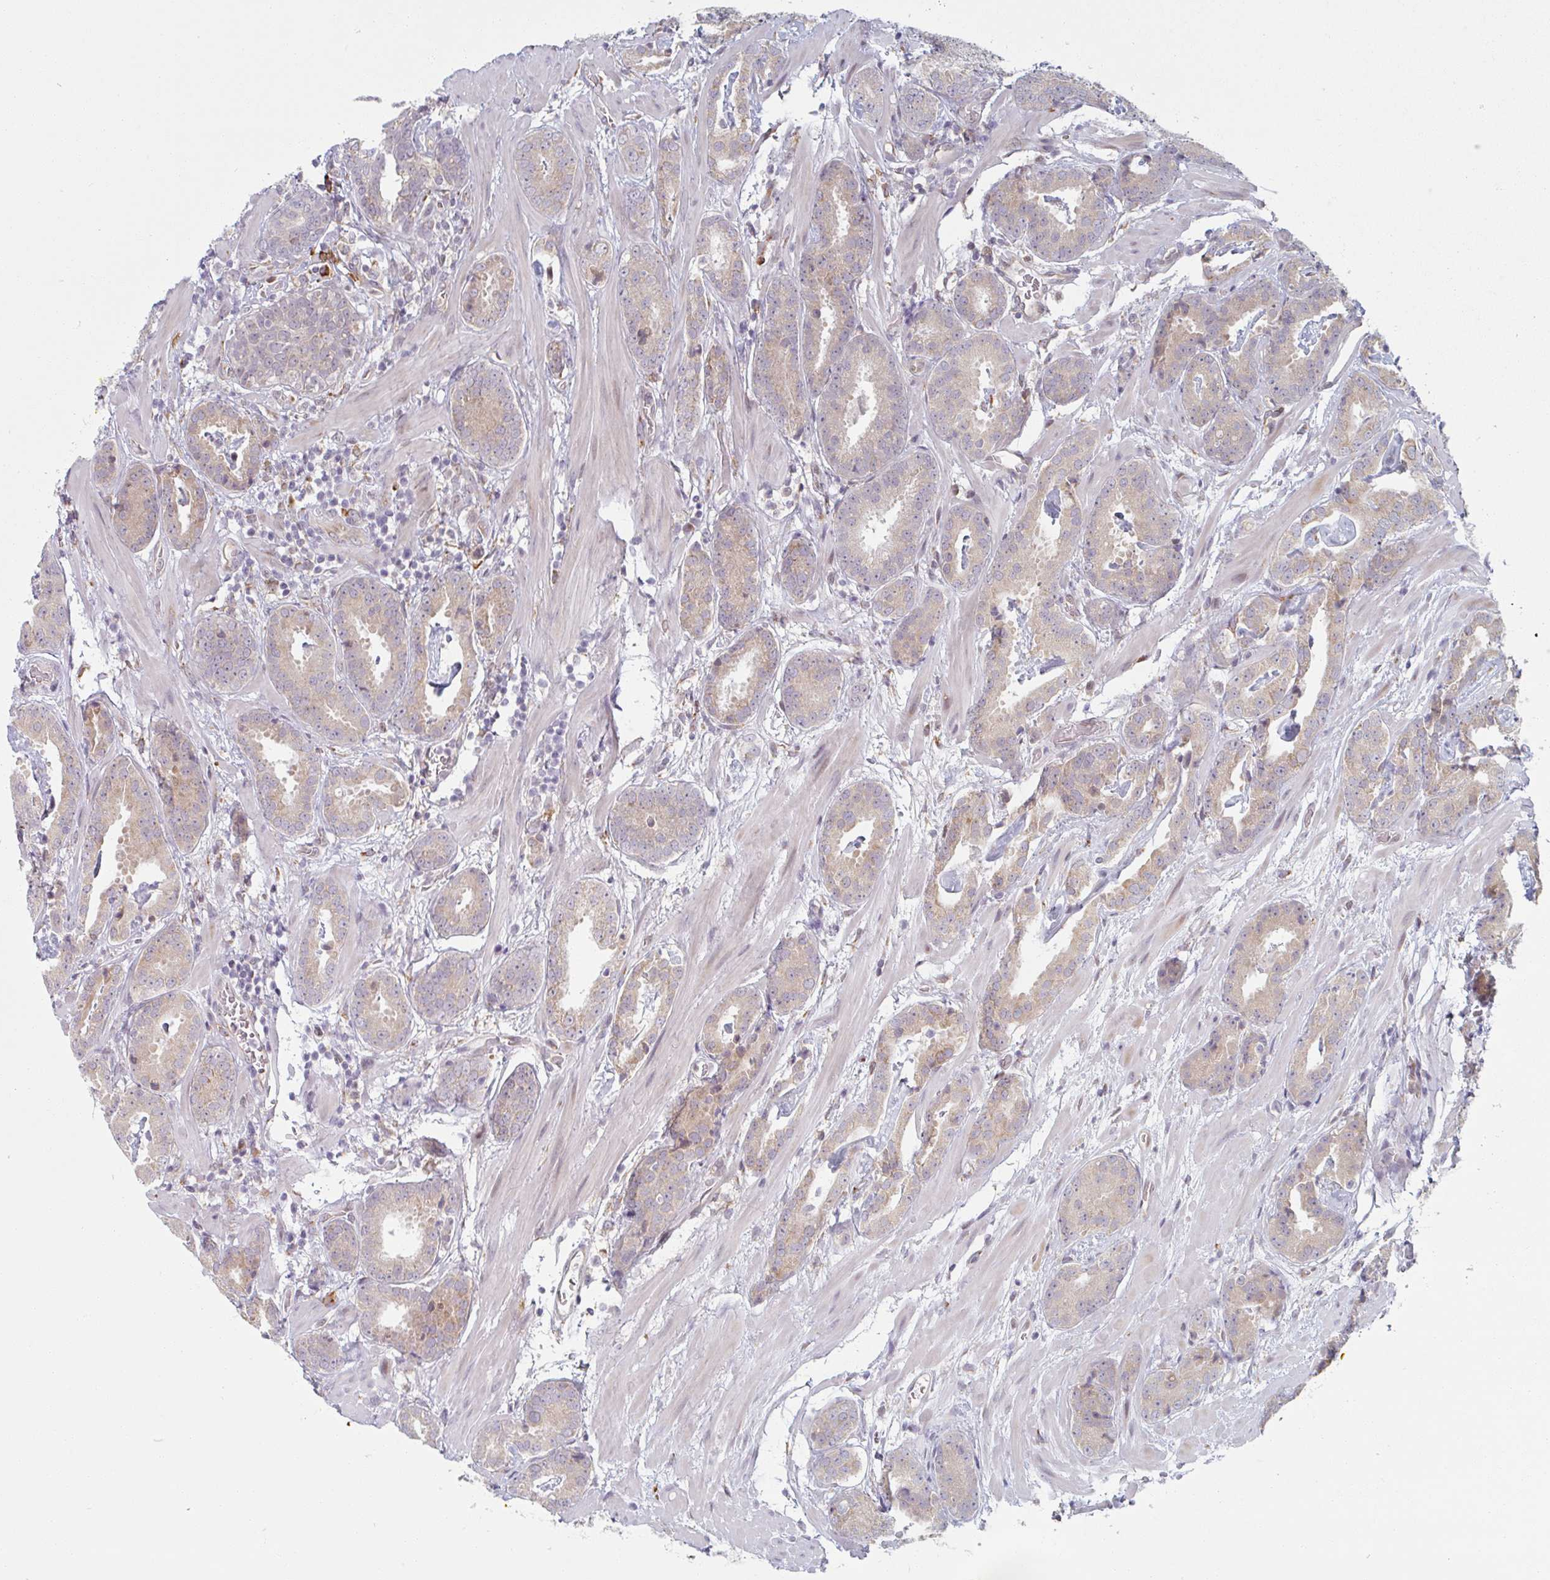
{"staining": {"intensity": "weak", "quantity": ">75%", "location": "cytoplasmic/membranous"}, "tissue": "prostate cancer", "cell_type": "Tumor cells", "image_type": "cancer", "snomed": [{"axis": "morphology", "description": "Adenocarcinoma, Low grade"}, {"axis": "topography", "description": "Prostate"}], "caption": "Prostate adenocarcinoma (low-grade) tissue displays weak cytoplasmic/membranous positivity in about >75% of tumor cells, visualized by immunohistochemistry. The protein of interest is stained brown, and the nuclei are stained in blue (DAB (3,3'-diaminobenzidine) IHC with brightfield microscopy, high magnification).", "gene": "TRAPPC10", "patient": {"sex": "male", "age": 62}}